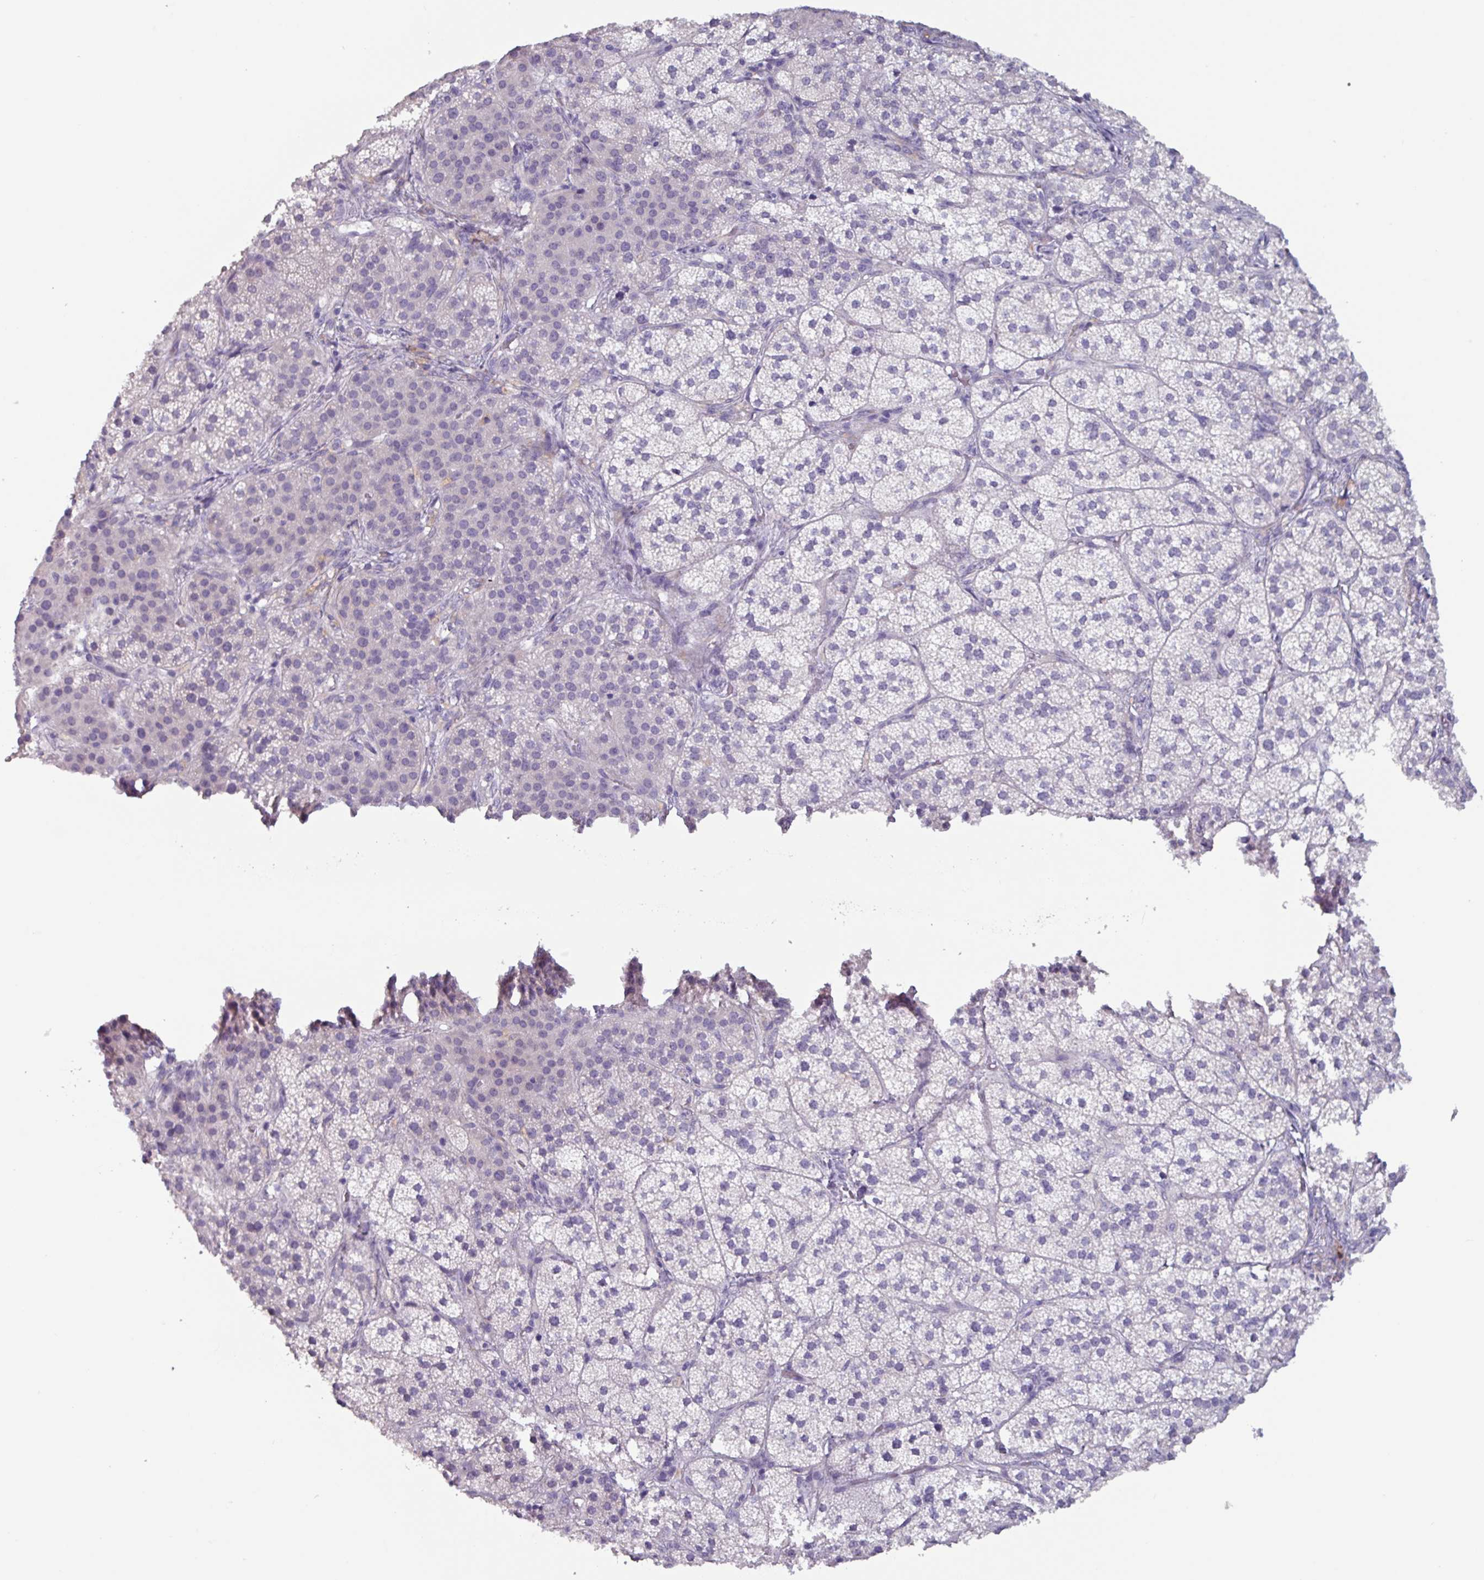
{"staining": {"intensity": "moderate", "quantity": "<25%", "location": "cytoplasmic/membranous"}, "tissue": "adrenal gland", "cell_type": "Glandular cells", "image_type": "normal", "snomed": [{"axis": "morphology", "description": "Normal tissue, NOS"}, {"axis": "topography", "description": "Adrenal gland"}], "caption": "IHC of benign adrenal gland displays low levels of moderate cytoplasmic/membranous expression in approximately <25% of glandular cells.", "gene": "OR2T10", "patient": {"sex": "female", "age": 58}}